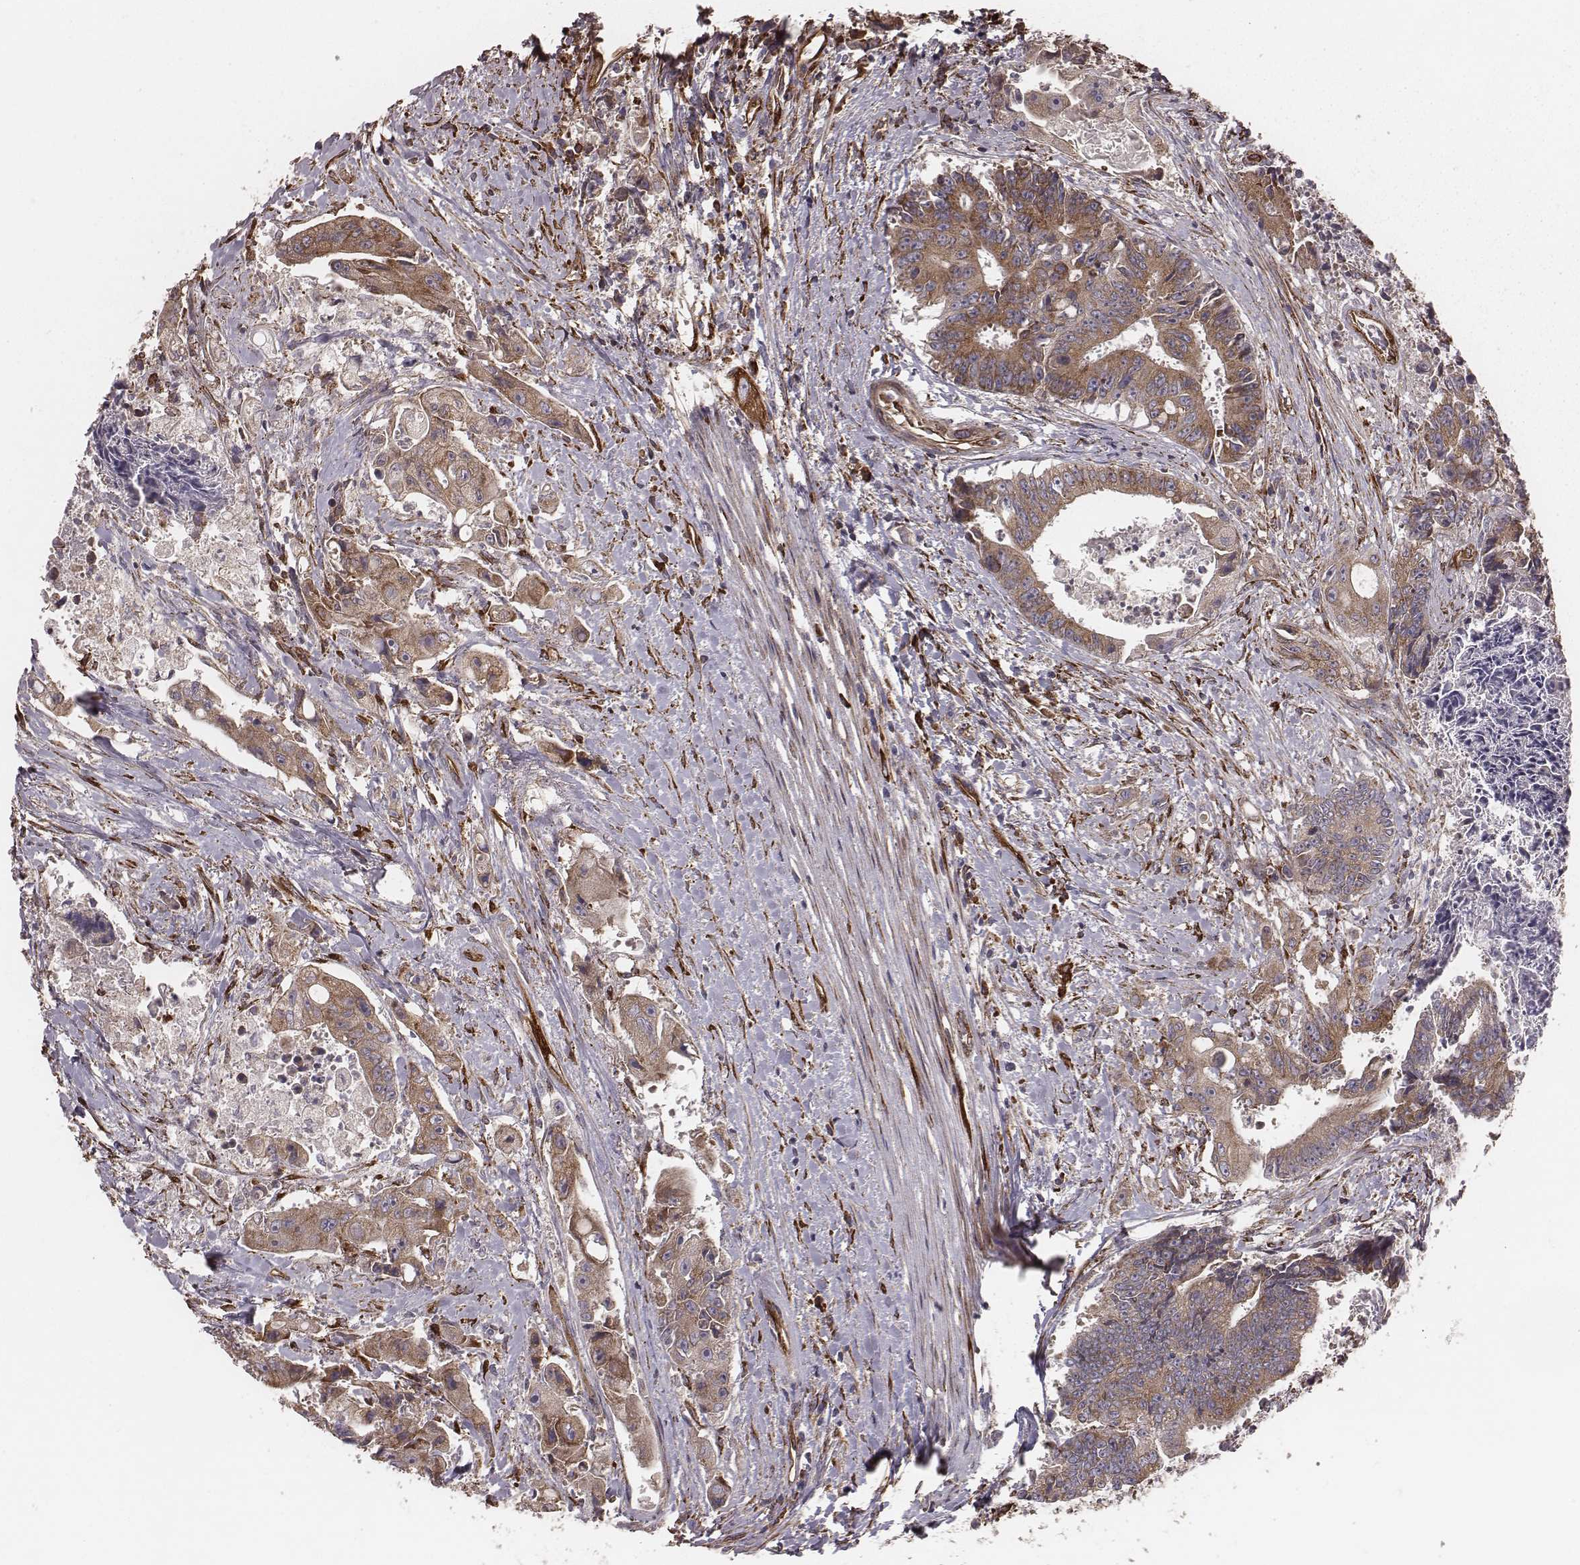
{"staining": {"intensity": "moderate", "quantity": ">75%", "location": "cytoplasmic/membranous"}, "tissue": "colorectal cancer", "cell_type": "Tumor cells", "image_type": "cancer", "snomed": [{"axis": "morphology", "description": "Adenocarcinoma, NOS"}, {"axis": "topography", "description": "Rectum"}], "caption": "Adenocarcinoma (colorectal) tissue exhibits moderate cytoplasmic/membranous expression in approximately >75% of tumor cells, visualized by immunohistochemistry.", "gene": "PALMD", "patient": {"sex": "male", "age": 54}}